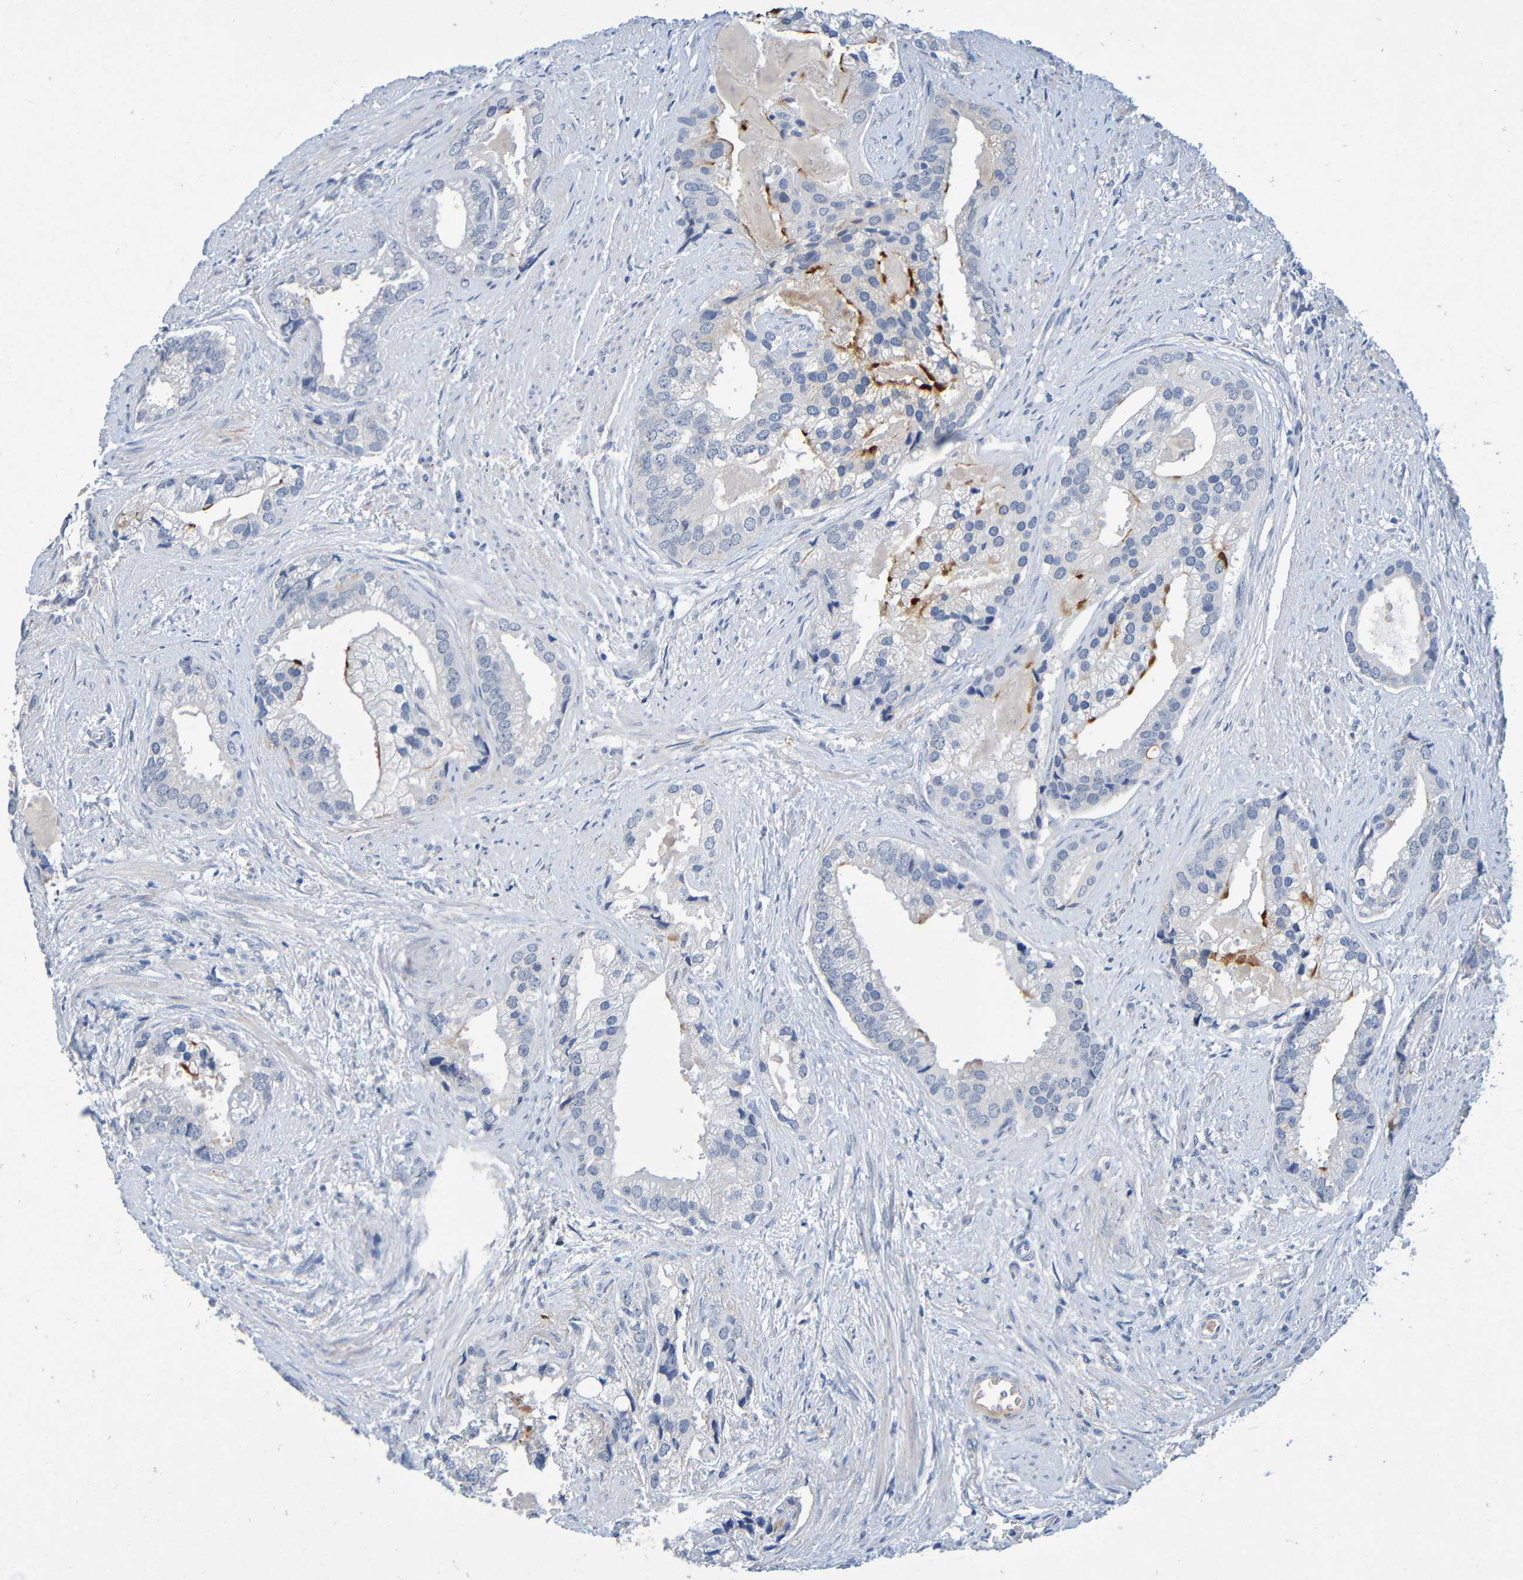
{"staining": {"intensity": "moderate", "quantity": "<25%", "location": "cytoplasmic/membranous"}, "tissue": "prostate cancer", "cell_type": "Tumor cells", "image_type": "cancer", "snomed": [{"axis": "morphology", "description": "Adenocarcinoma, Low grade"}, {"axis": "topography", "description": "Prostate"}], "caption": "Immunohistochemistry (IHC) micrograph of neoplastic tissue: adenocarcinoma (low-grade) (prostate) stained using IHC demonstrates low levels of moderate protein expression localized specifically in the cytoplasmic/membranous of tumor cells, appearing as a cytoplasmic/membranous brown color.", "gene": "IL10", "patient": {"sex": "male", "age": 71}}